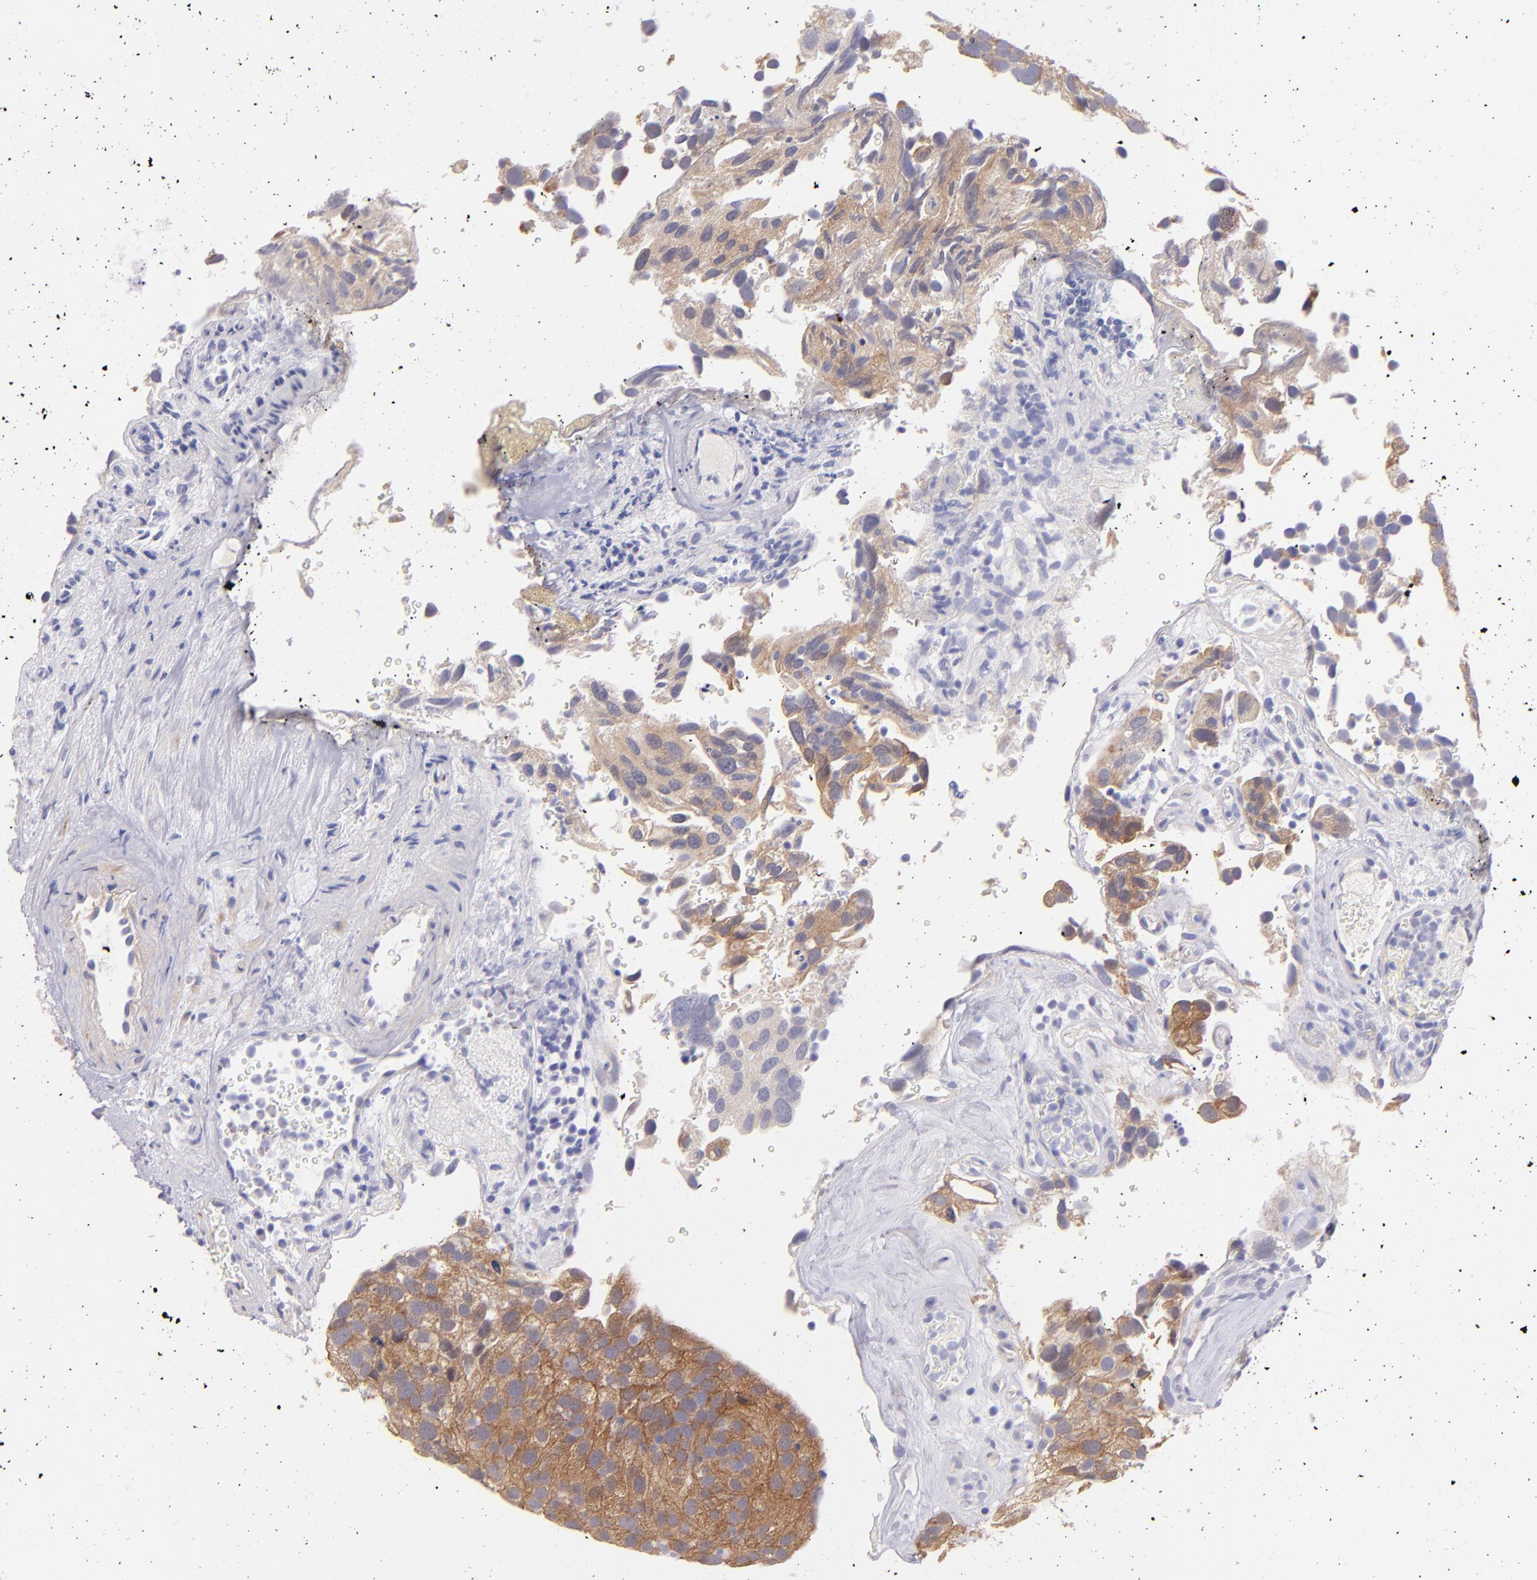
{"staining": {"intensity": "moderate", "quantity": ">75%", "location": "cytoplasmic/membranous"}, "tissue": "urothelial cancer", "cell_type": "Tumor cells", "image_type": "cancer", "snomed": [{"axis": "morphology", "description": "Urothelial carcinoma, High grade"}, {"axis": "topography", "description": "Urinary bladder"}], "caption": "Immunohistochemical staining of urothelial cancer shows moderate cytoplasmic/membranous protein staining in about >75% of tumor cells.", "gene": "SH2D4A", "patient": {"sex": "male", "age": 72}}